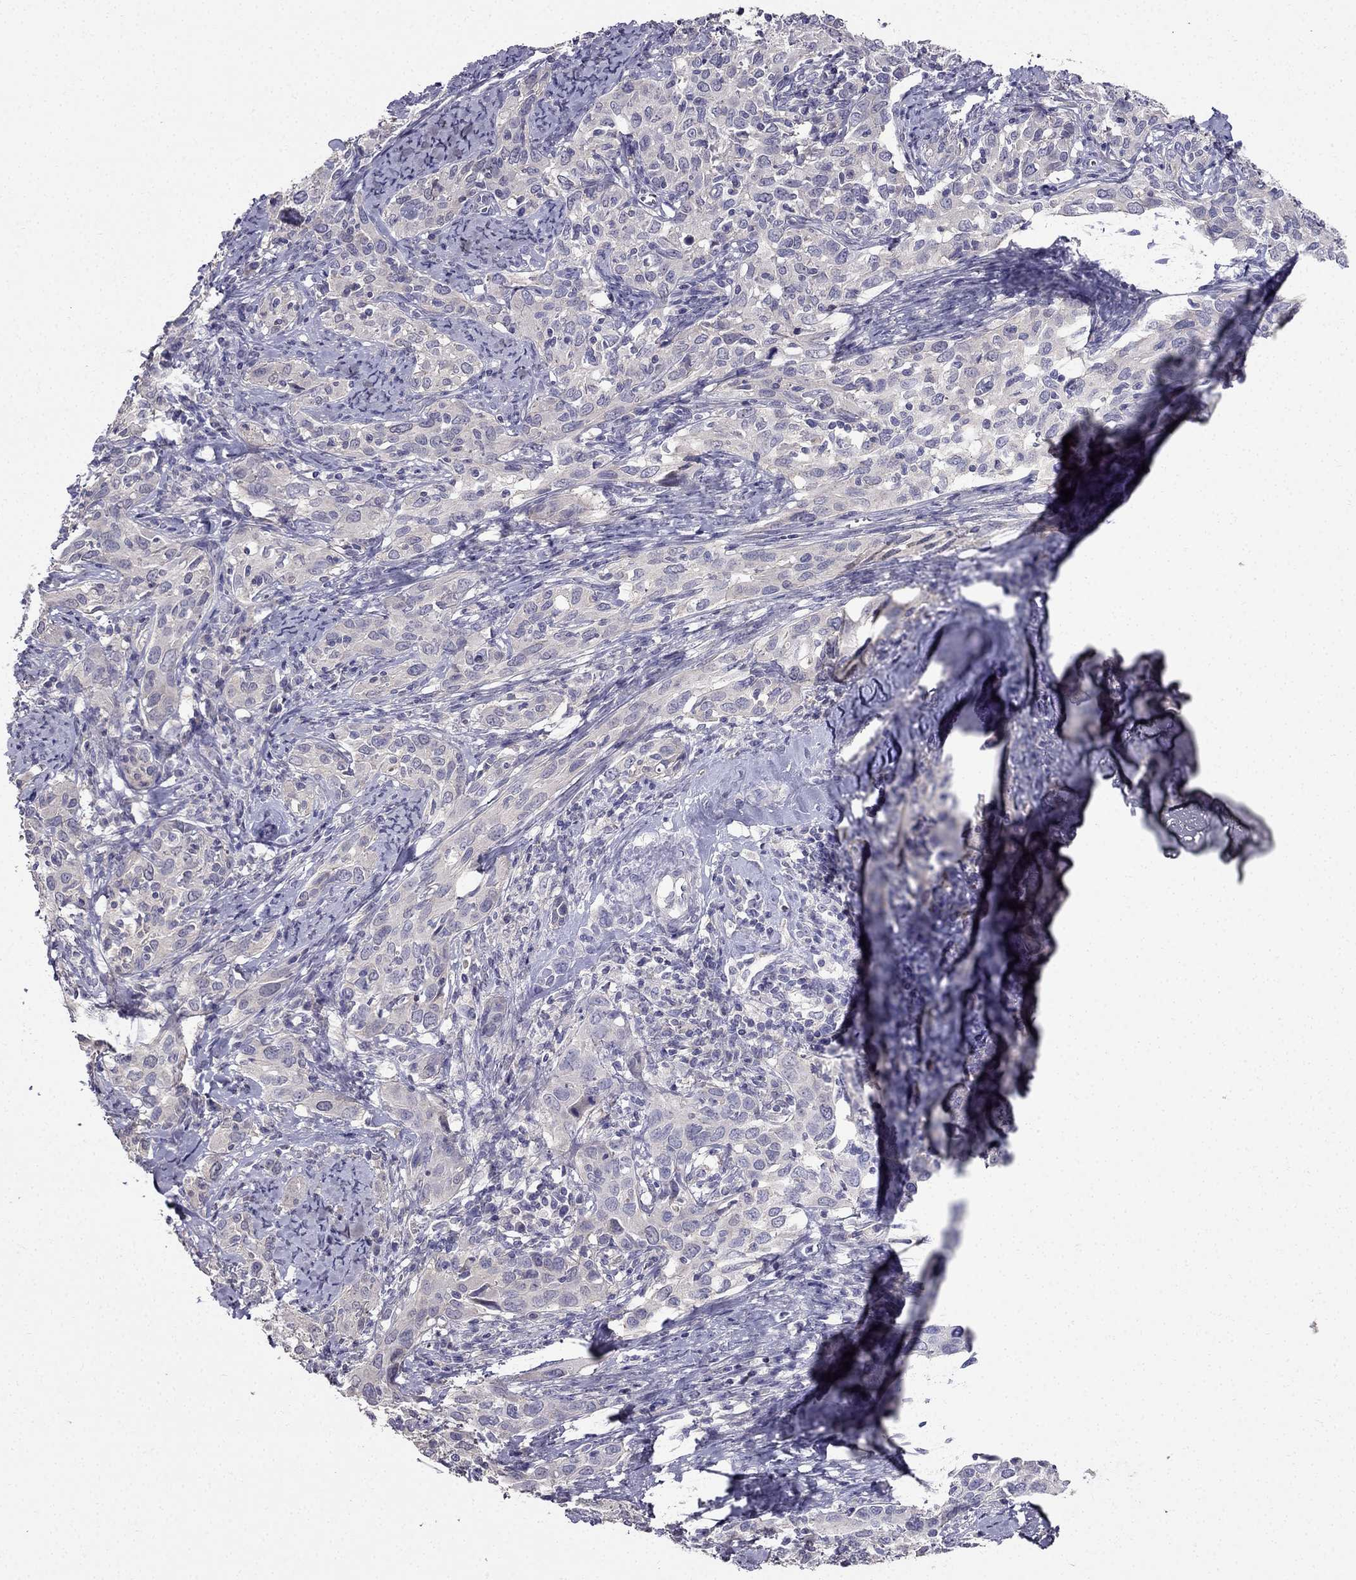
{"staining": {"intensity": "negative", "quantity": "none", "location": "none"}, "tissue": "cervical cancer", "cell_type": "Tumor cells", "image_type": "cancer", "snomed": [{"axis": "morphology", "description": "Squamous cell carcinoma, NOS"}, {"axis": "topography", "description": "Cervix"}], "caption": "Immunohistochemical staining of human cervical cancer (squamous cell carcinoma) displays no significant staining in tumor cells. The staining was performed using DAB (3,3'-diaminobenzidine) to visualize the protein expression in brown, while the nuclei were stained in blue with hematoxylin (Magnification: 20x).", "gene": "AS3MT", "patient": {"sex": "female", "age": 51}}